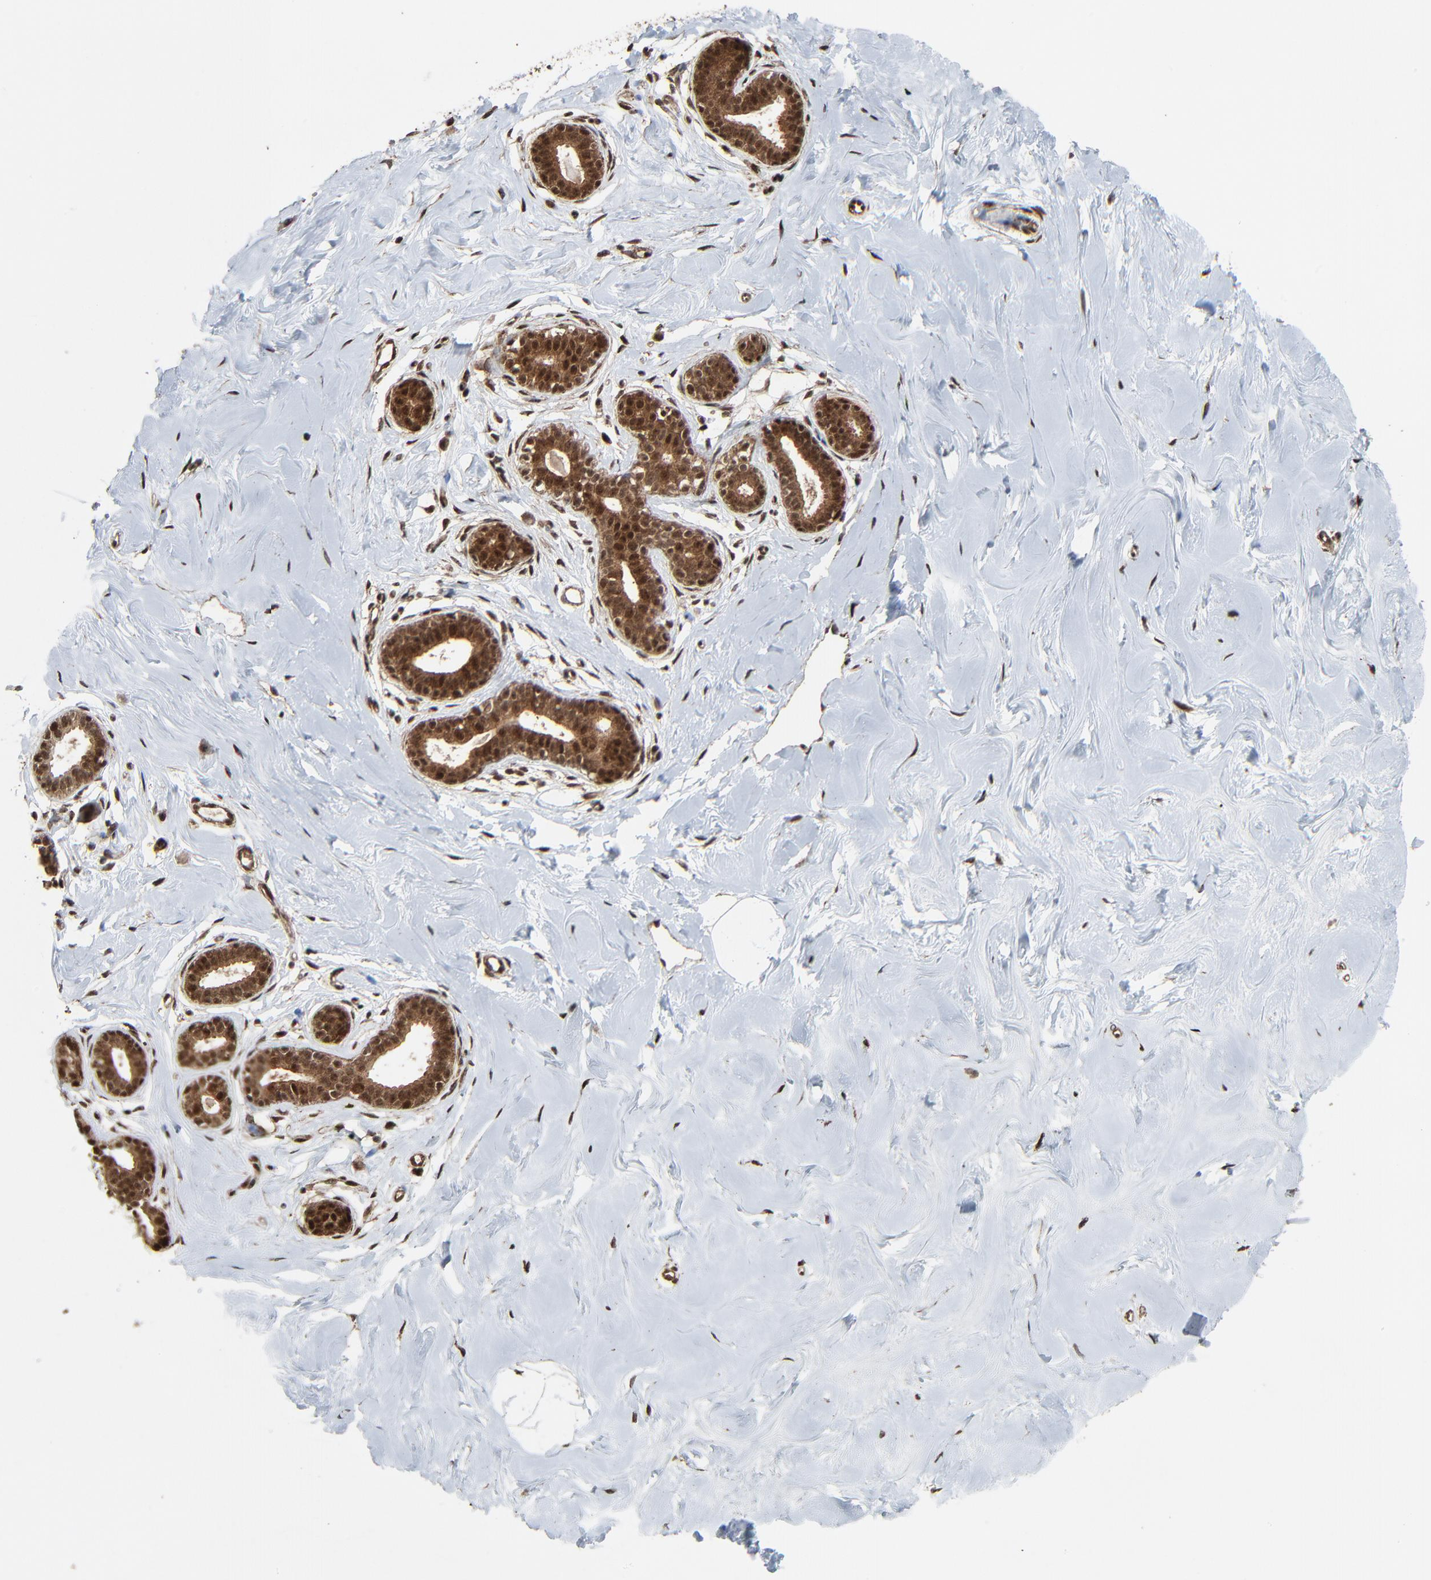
{"staining": {"intensity": "moderate", "quantity": ">75%", "location": "nuclear"}, "tissue": "breast", "cell_type": "Adipocytes", "image_type": "normal", "snomed": [{"axis": "morphology", "description": "Normal tissue, NOS"}, {"axis": "topography", "description": "Breast"}], "caption": "IHC (DAB (3,3'-diaminobenzidine)) staining of normal breast demonstrates moderate nuclear protein staining in about >75% of adipocytes. (IHC, brightfield microscopy, high magnification).", "gene": "RHOJ", "patient": {"sex": "female", "age": 23}}